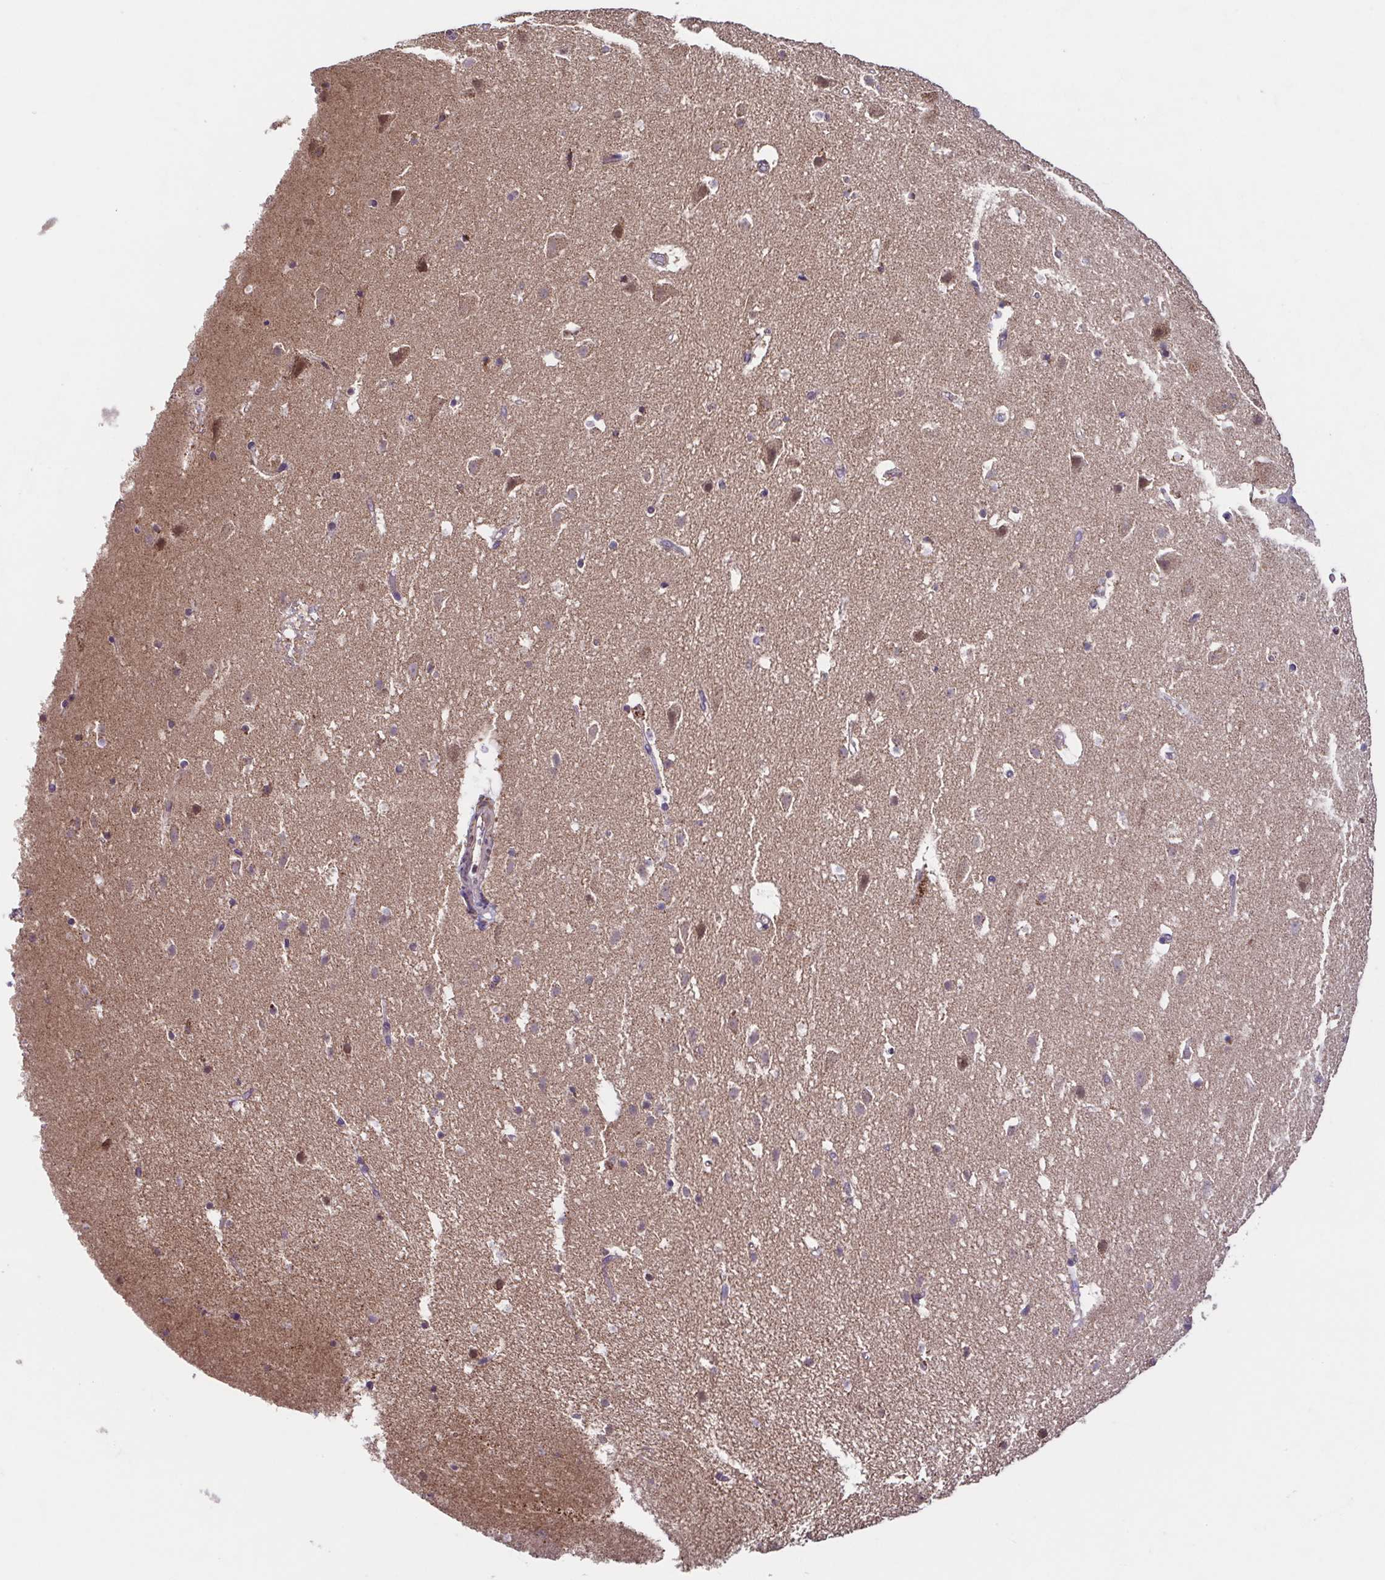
{"staining": {"intensity": "negative", "quantity": "none", "location": "none"}, "tissue": "cerebral cortex", "cell_type": "Endothelial cells", "image_type": "normal", "snomed": [{"axis": "morphology", "description": "Normal tissue, NOS"}, {"axis": "topography", "description": "Cerebral cortex"}], "caption": "The immunohistochemistry (IHC) photomicrograph has no significant expression in endothelial cells of cerebral cortex.", "gene": "DIP2B", "patient": {"sex": "female", "age": 42}}